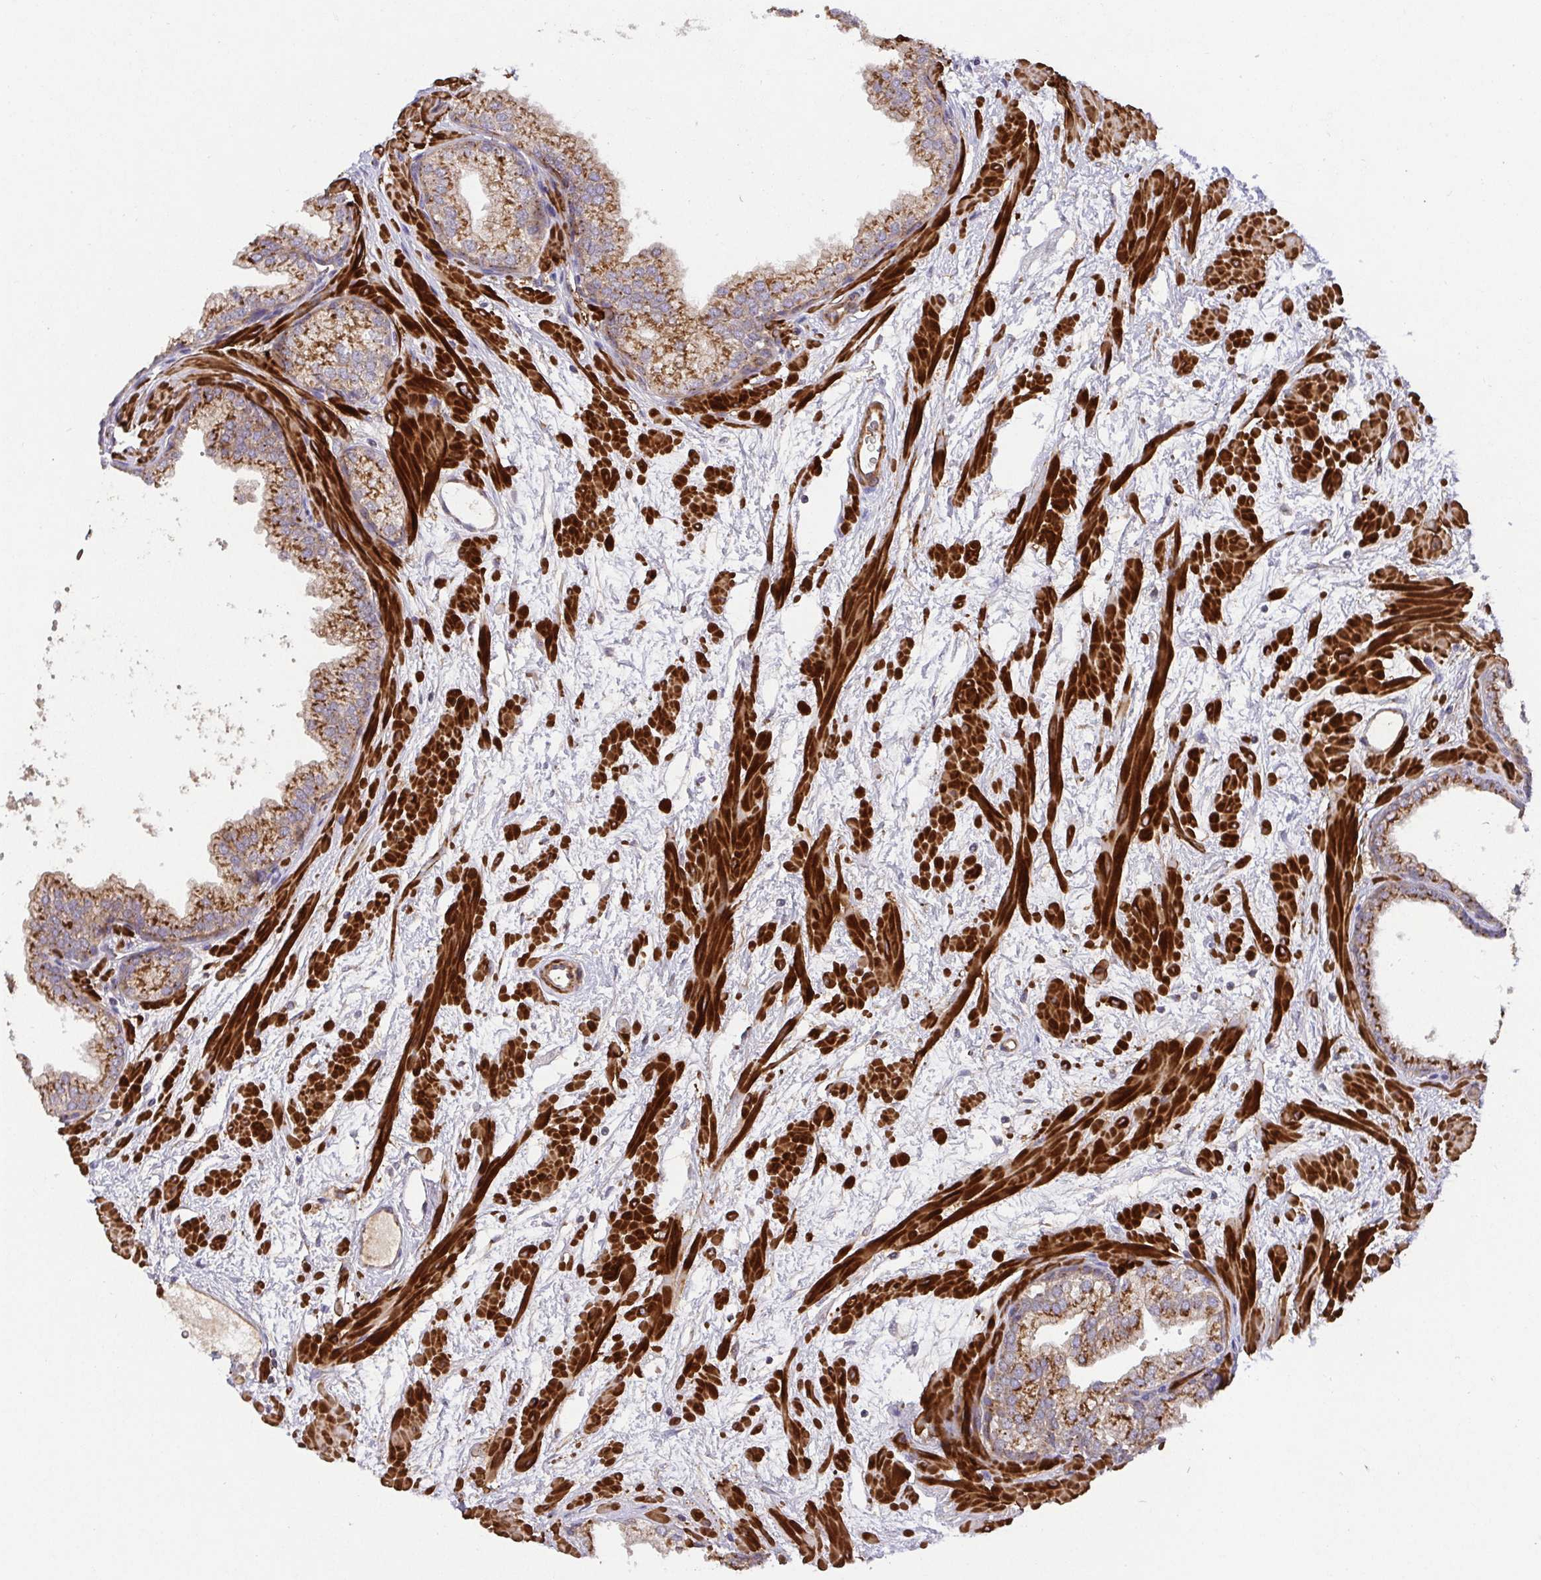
{"staining": {"intensity": "strong", "quantity": ">75%", "location": "cytoplasmic/membranous"}, "tissue": "prostate", "cell_type": "Glandular cells", "image_type": "normal", "snomed": [{"axis": "morphology", "description": "Normal tissue, NOS"}, {"axis": "topography", "description": "Prostate"}], "caption": "A high amount of strong cytoplasmic/membranous staining is identified in approximately >75% of glandular cells in benign prostate. (Stains: DAB in brown, nuclei in blue, Microscopy: brightfield microscopy at high magnification).", "gene": "TM9SF4", "patient": {"sex": "male", "age": 37}}